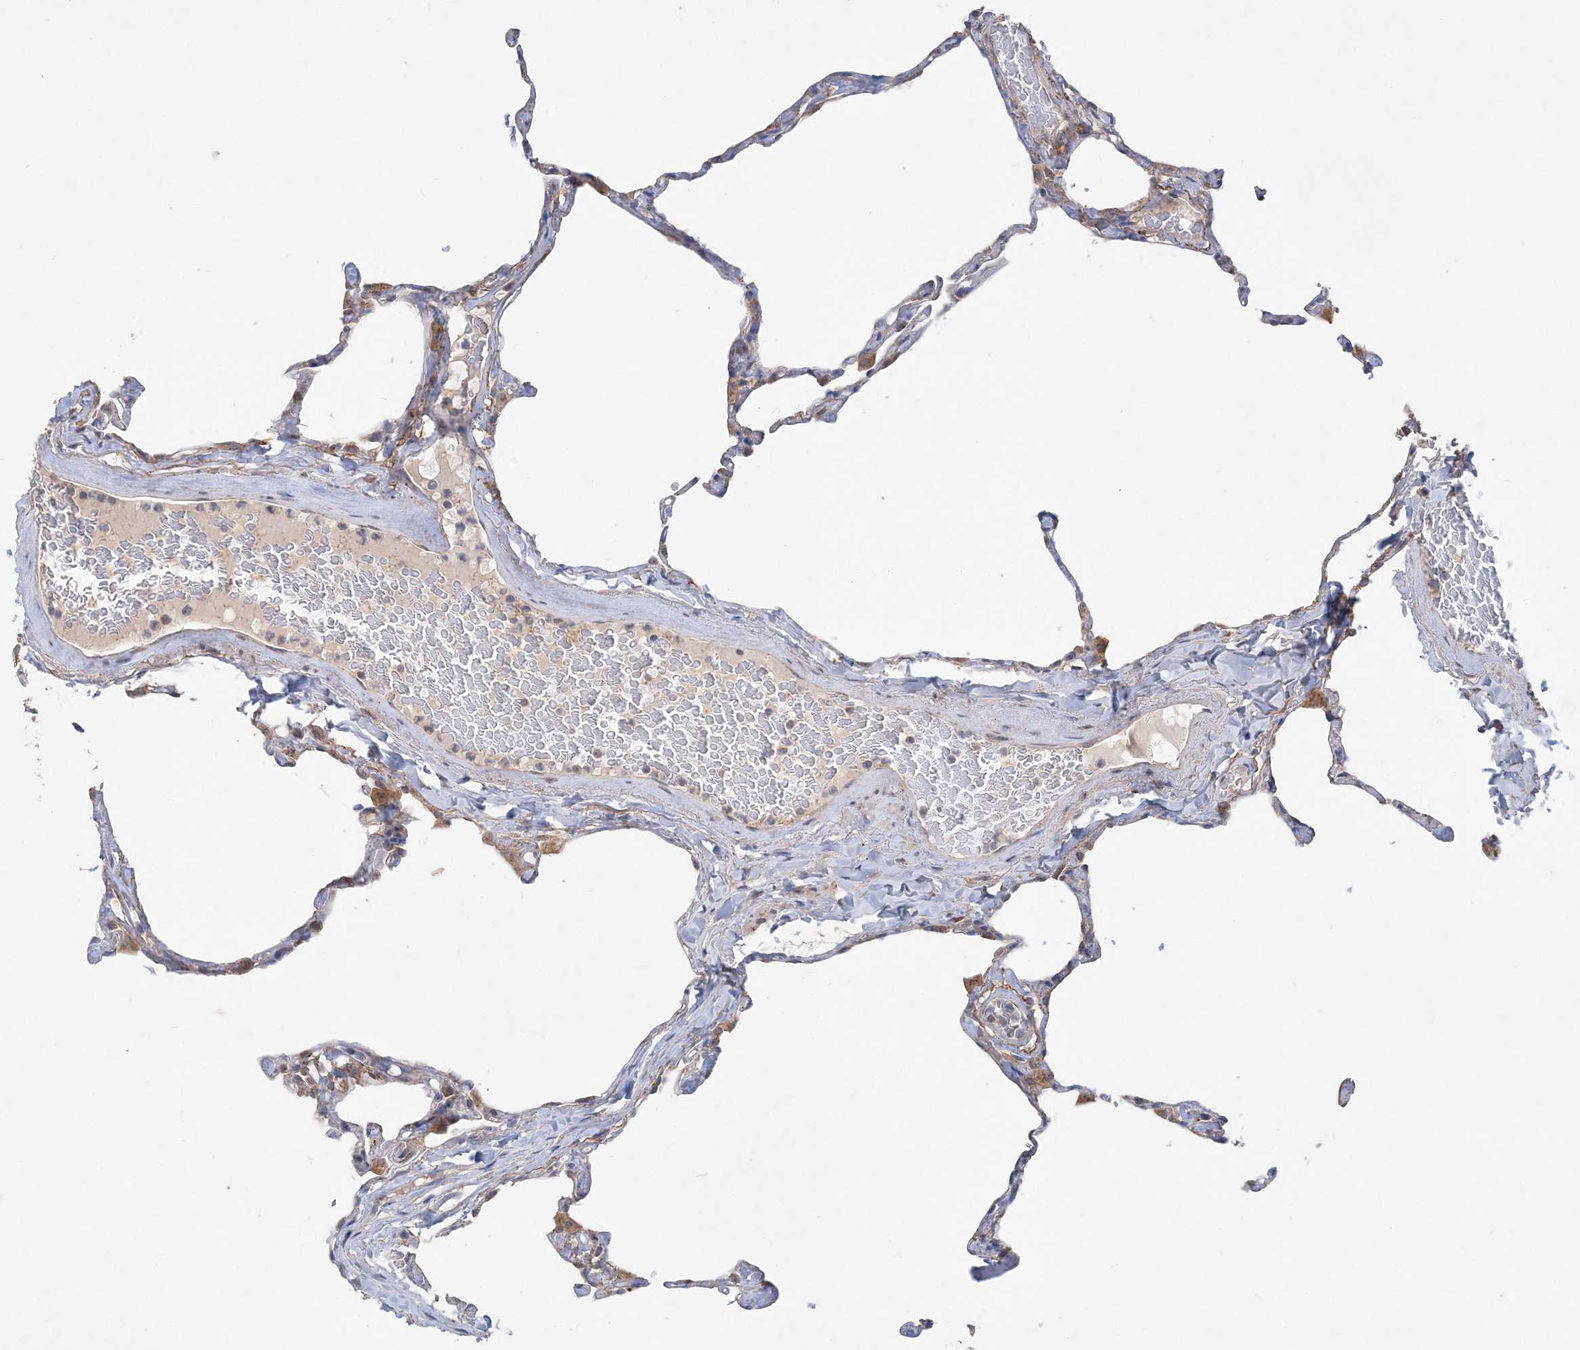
{"staining": {"intensity": "moderate", "quantity": "<25%", "location": "cytoplasmic/membranous"}, "tissue": "lung", "cell_type": "Alveolar cells", "image_type": "normal", "snomed": [{"axis": "morphology", "description": "Normal tissue, NOS"}, {"axis": "topography", "description": "Lung"}], "caption": "Benign lung exhibits moderate cytoplasmic/membranous positivity in about <25% of alveolar cells.", "gene": "FEZ2", "patient": {"sex": "male", "age": 65}}